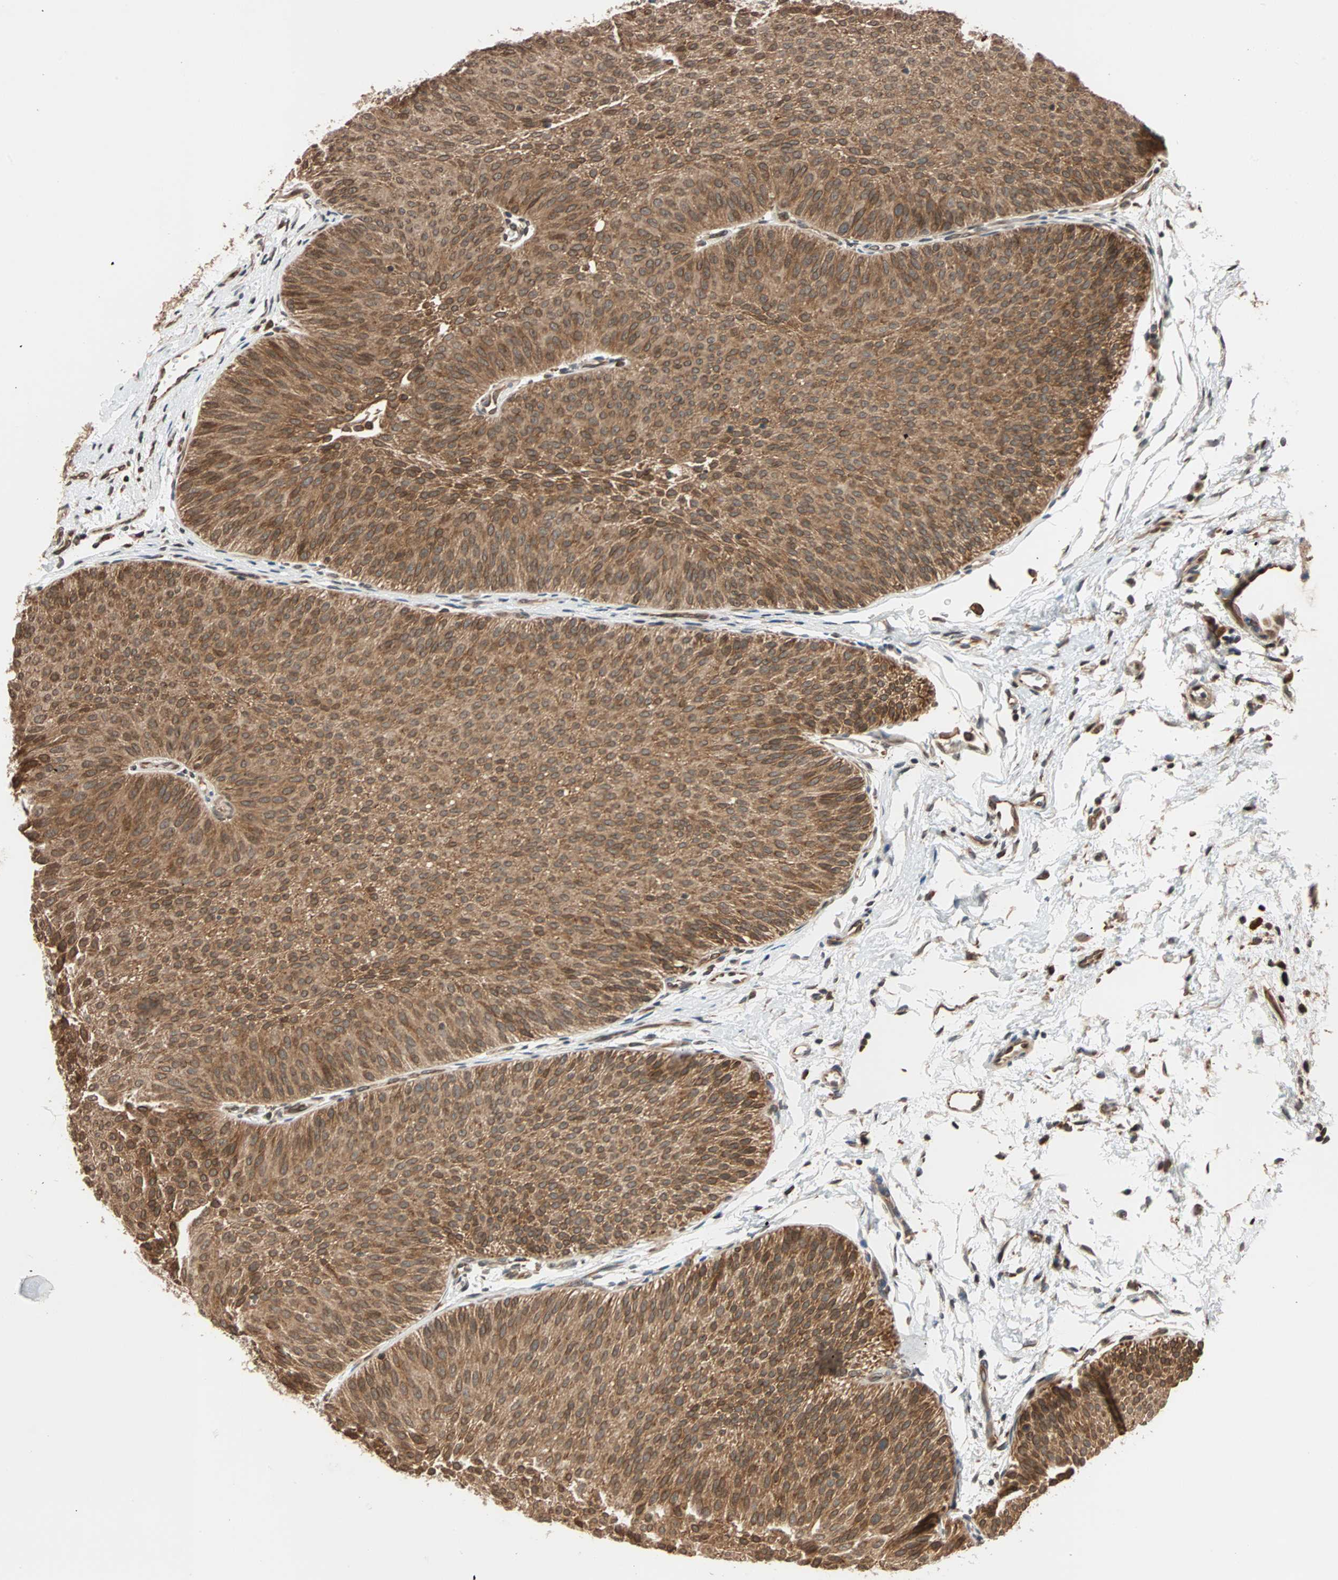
{"staining": {"intensity": "moderate", "quantity": ">75%", "location": "cytoplasmic/membranous"}, "tissue": "urothelial cancer", "cell_type": "Tumor cells", "image_type": "cancer", "snomed": [{"axis": "morphology", "description": "Urothelial carcinoma, Low grade"}, {"axis": "topography", "description": "Urinary bladder"}], "caption": "Protein analysis of urothelial cancer tissue shows moderate cytoplasmic/membranous expression in about >75% of tumor cells.", "gene": "AUP1", "patient": {"sex": "female", "age": 60}}